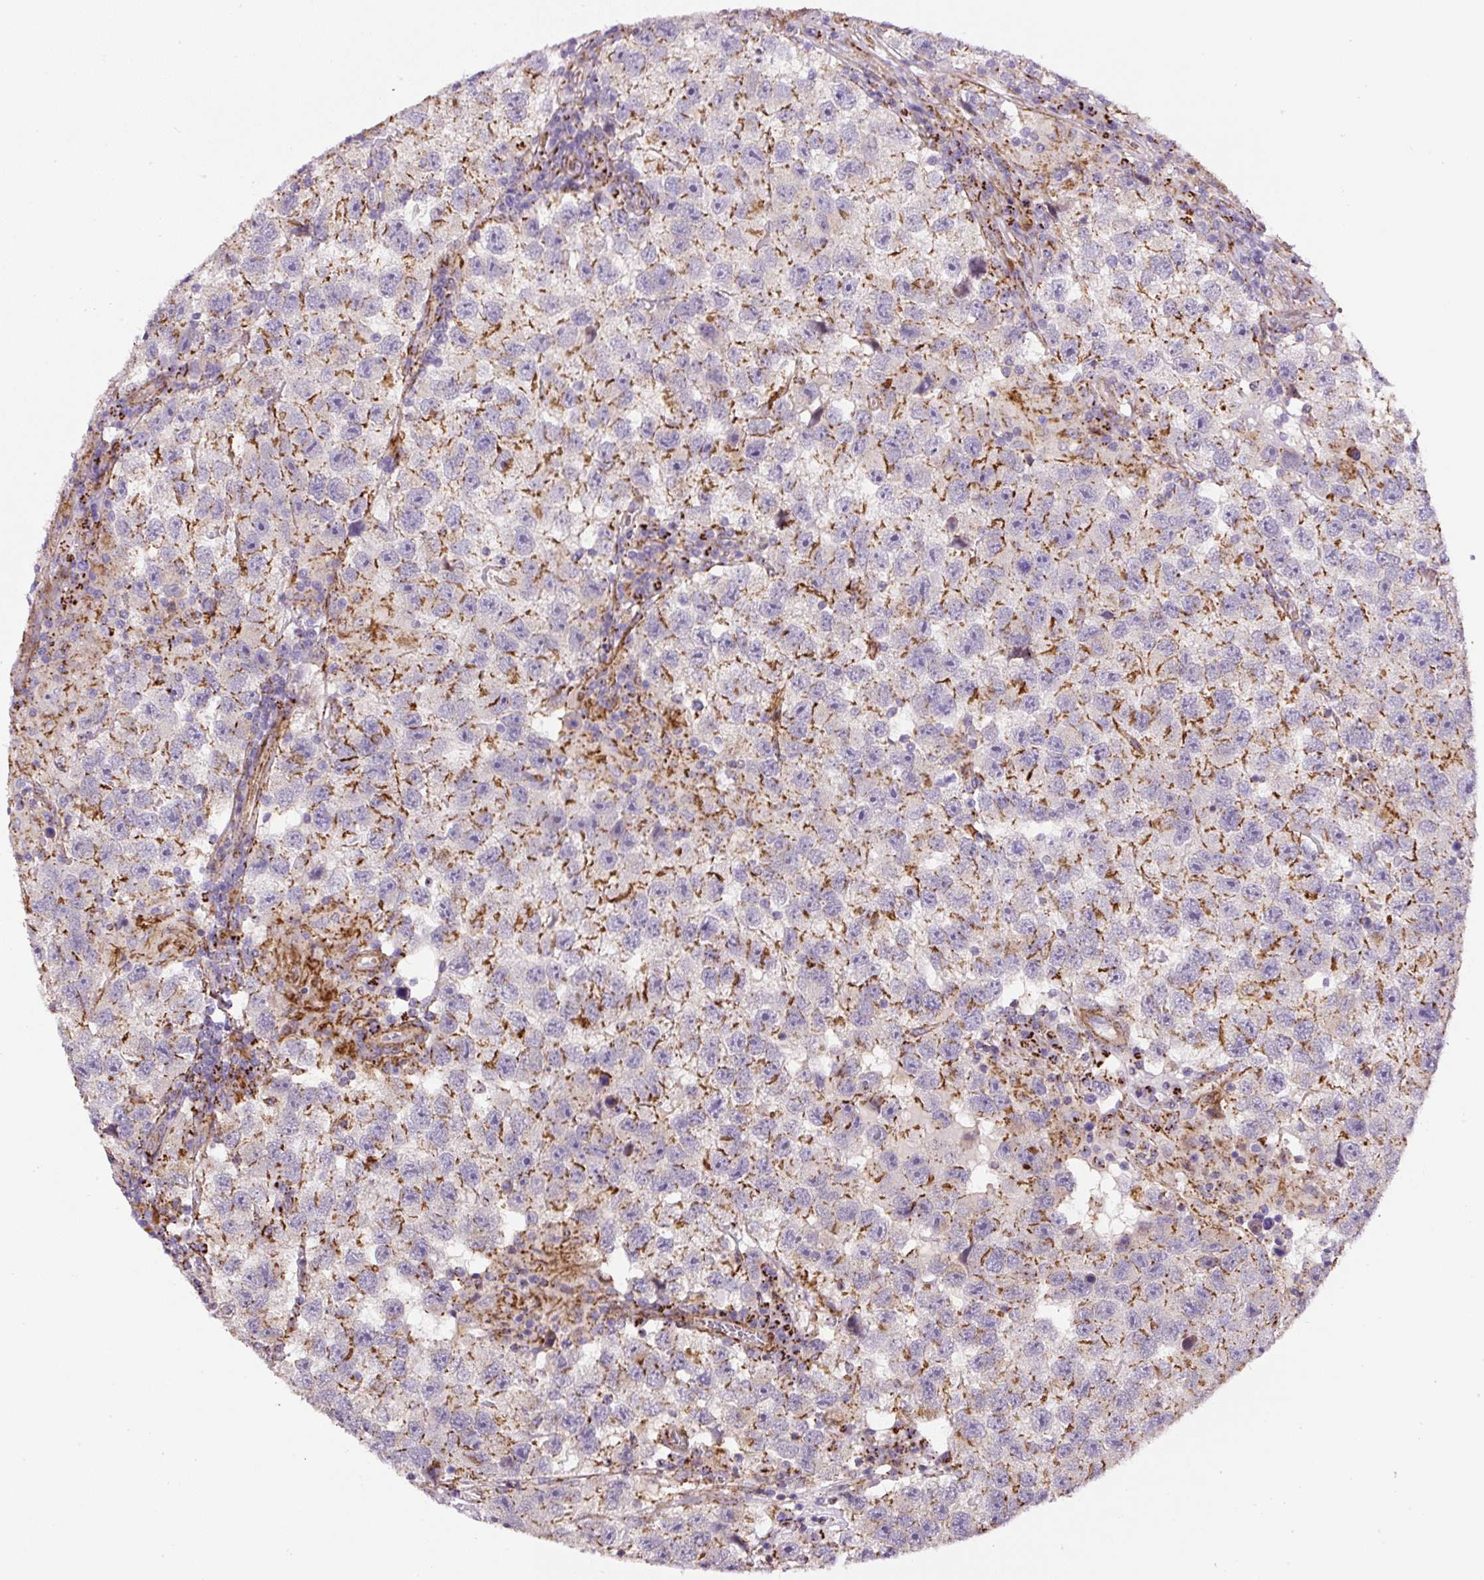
{"staining": {"intensity": "moderate", "quantity": "25%-75%", "location": "cytoplasmic/membranous"}, "tissue": "testis cancer", "cell_type": "Tumor cells", "image_type": "cancer", "snomed": [{"axis": "morphology", "description": "Seminoma, NOS"}, {"axis": "topography", "description": "Testis"}], "caption": "This micrograph exhibits immunohistochemistry staining of human testis cancer (seminoma), with medium moderate cytoplasmic/membranous positivity in approximately 25%-75% of tumor cells.", "gene": "RNF170", "patient": {"sex": "male", "age": 26}}